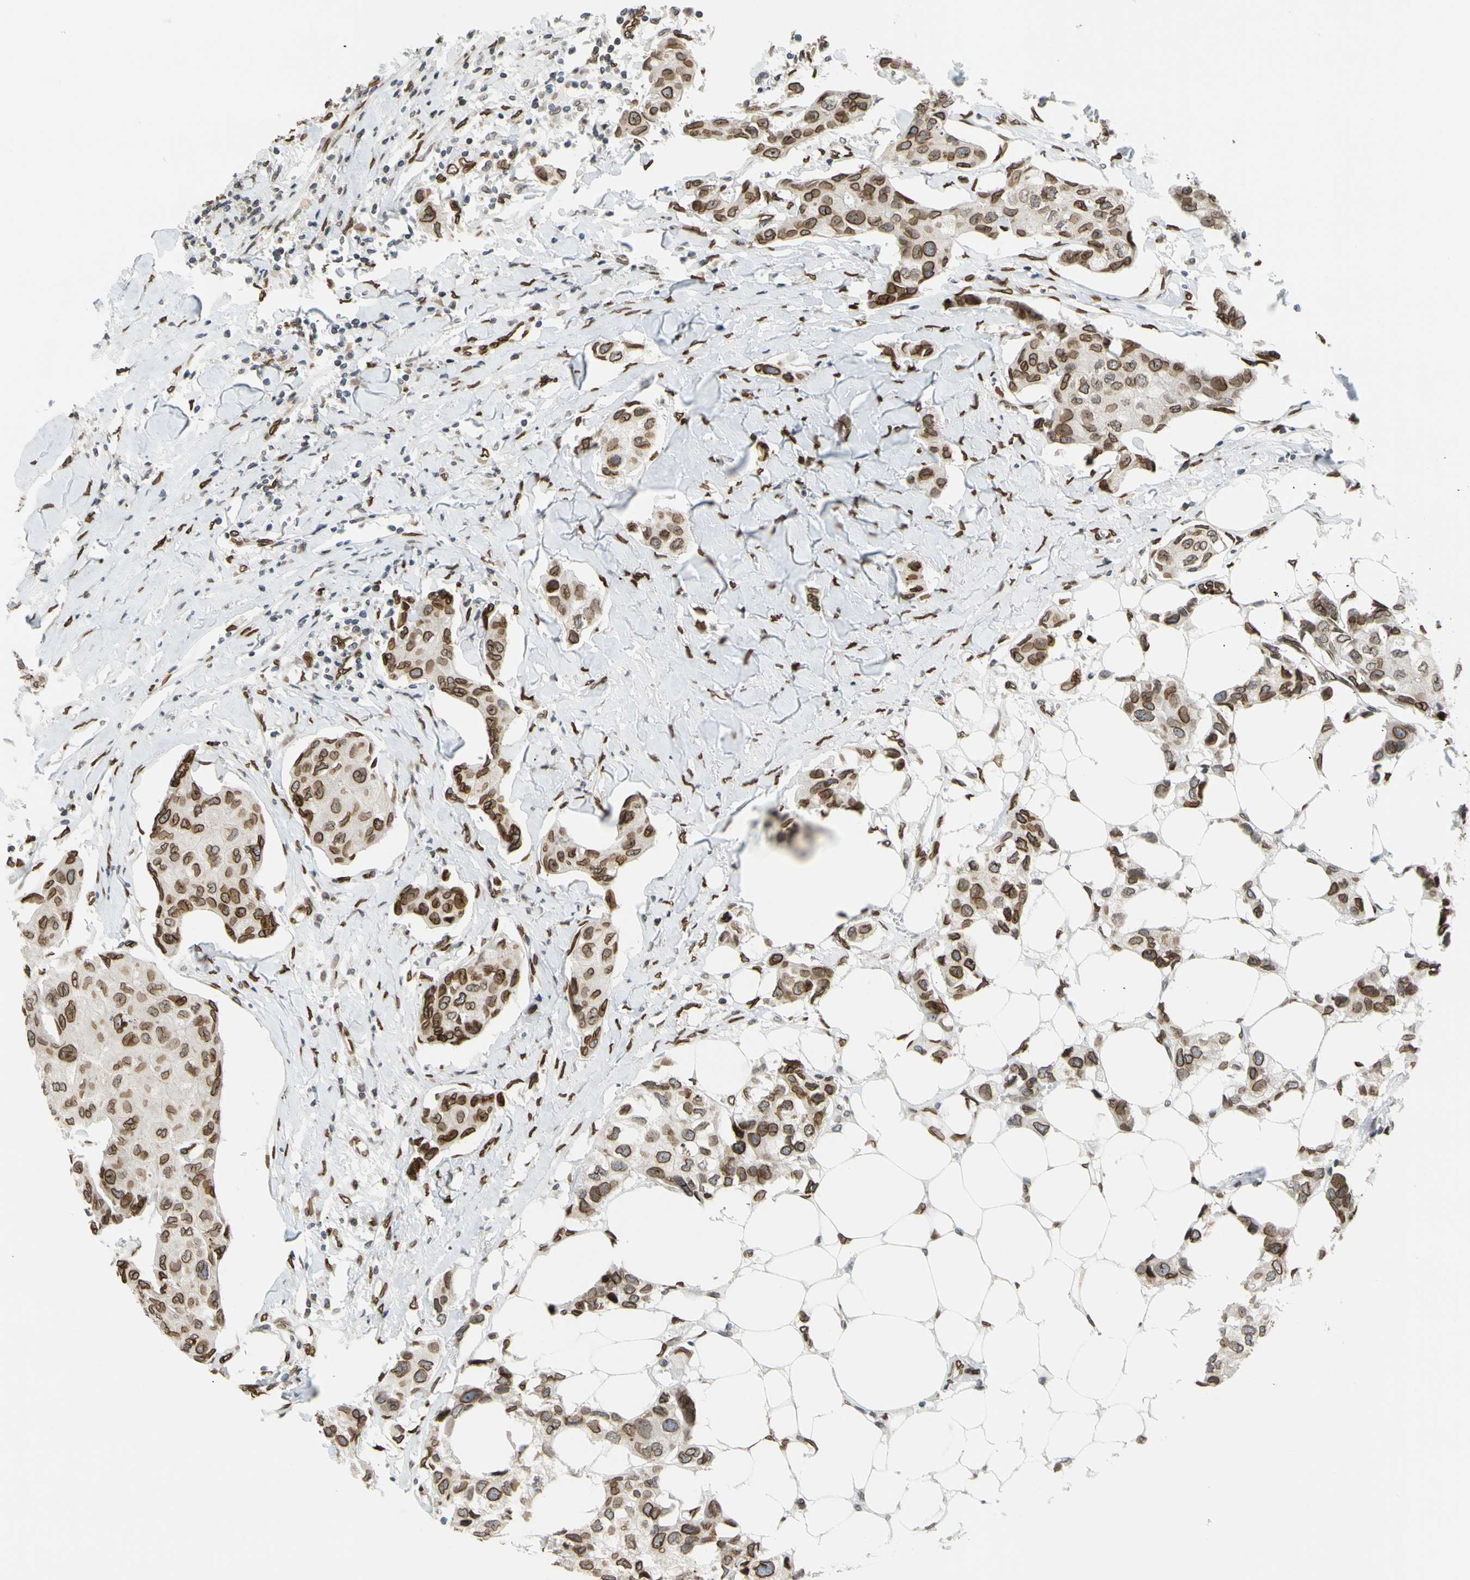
{"staining": {"intensity": "strong", "quantity": ">75%", "location": "cytoplasmic/membranous,nuclear"}, "tissue": "breast cancer", "cell_type": "Tumor cells", "image_type": "cancer", "snomed": [{"axis": "morphology", "description": "Duct carcinoma"}, {"axis": "topography", "description": "Breast"}], "caption": "A brown stain labels strong cytoplasmic/membranous and nuclear staining of a protein in breast cancer tumor cells.", "gene": "SUN1", "patient": {"sex": "female", "age": 80}}